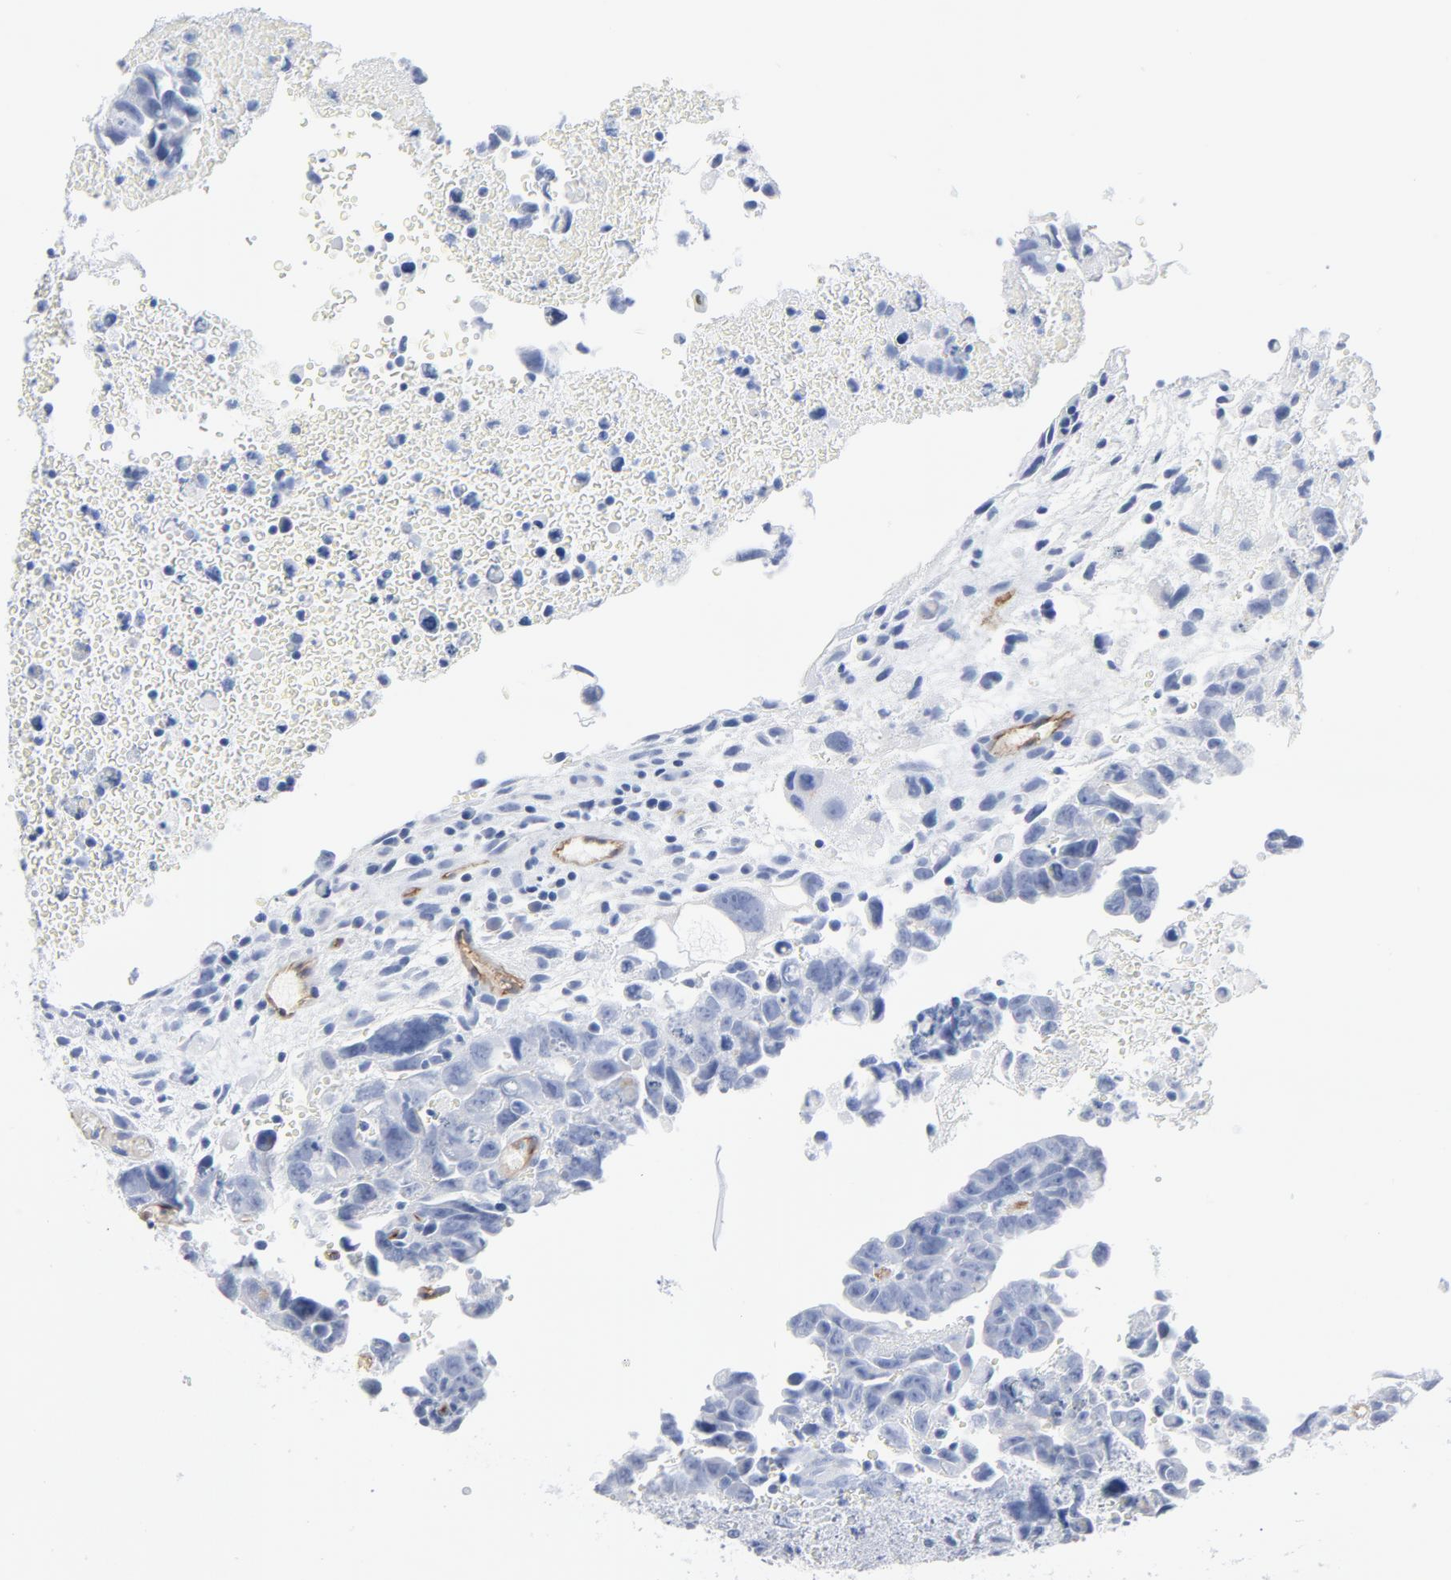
{"staining": {"intensity": "negative", "quantity": "none", "location": "none"}, "tissue": "testis cancer", "cell_type": "Tumor cells", "image_type": "cancer", "snomed": [{"axis": "morphology", "description": "Carcinoma, Embryonal, NOS"}, {"axis": "topography", "description": "Testis"}], "caption": "IHC of embryonal carcinoma (testis) exhibits no staining in tumor cells.", "gene": "SHANK3", "patient": {"sex": "male", "age": 28}}